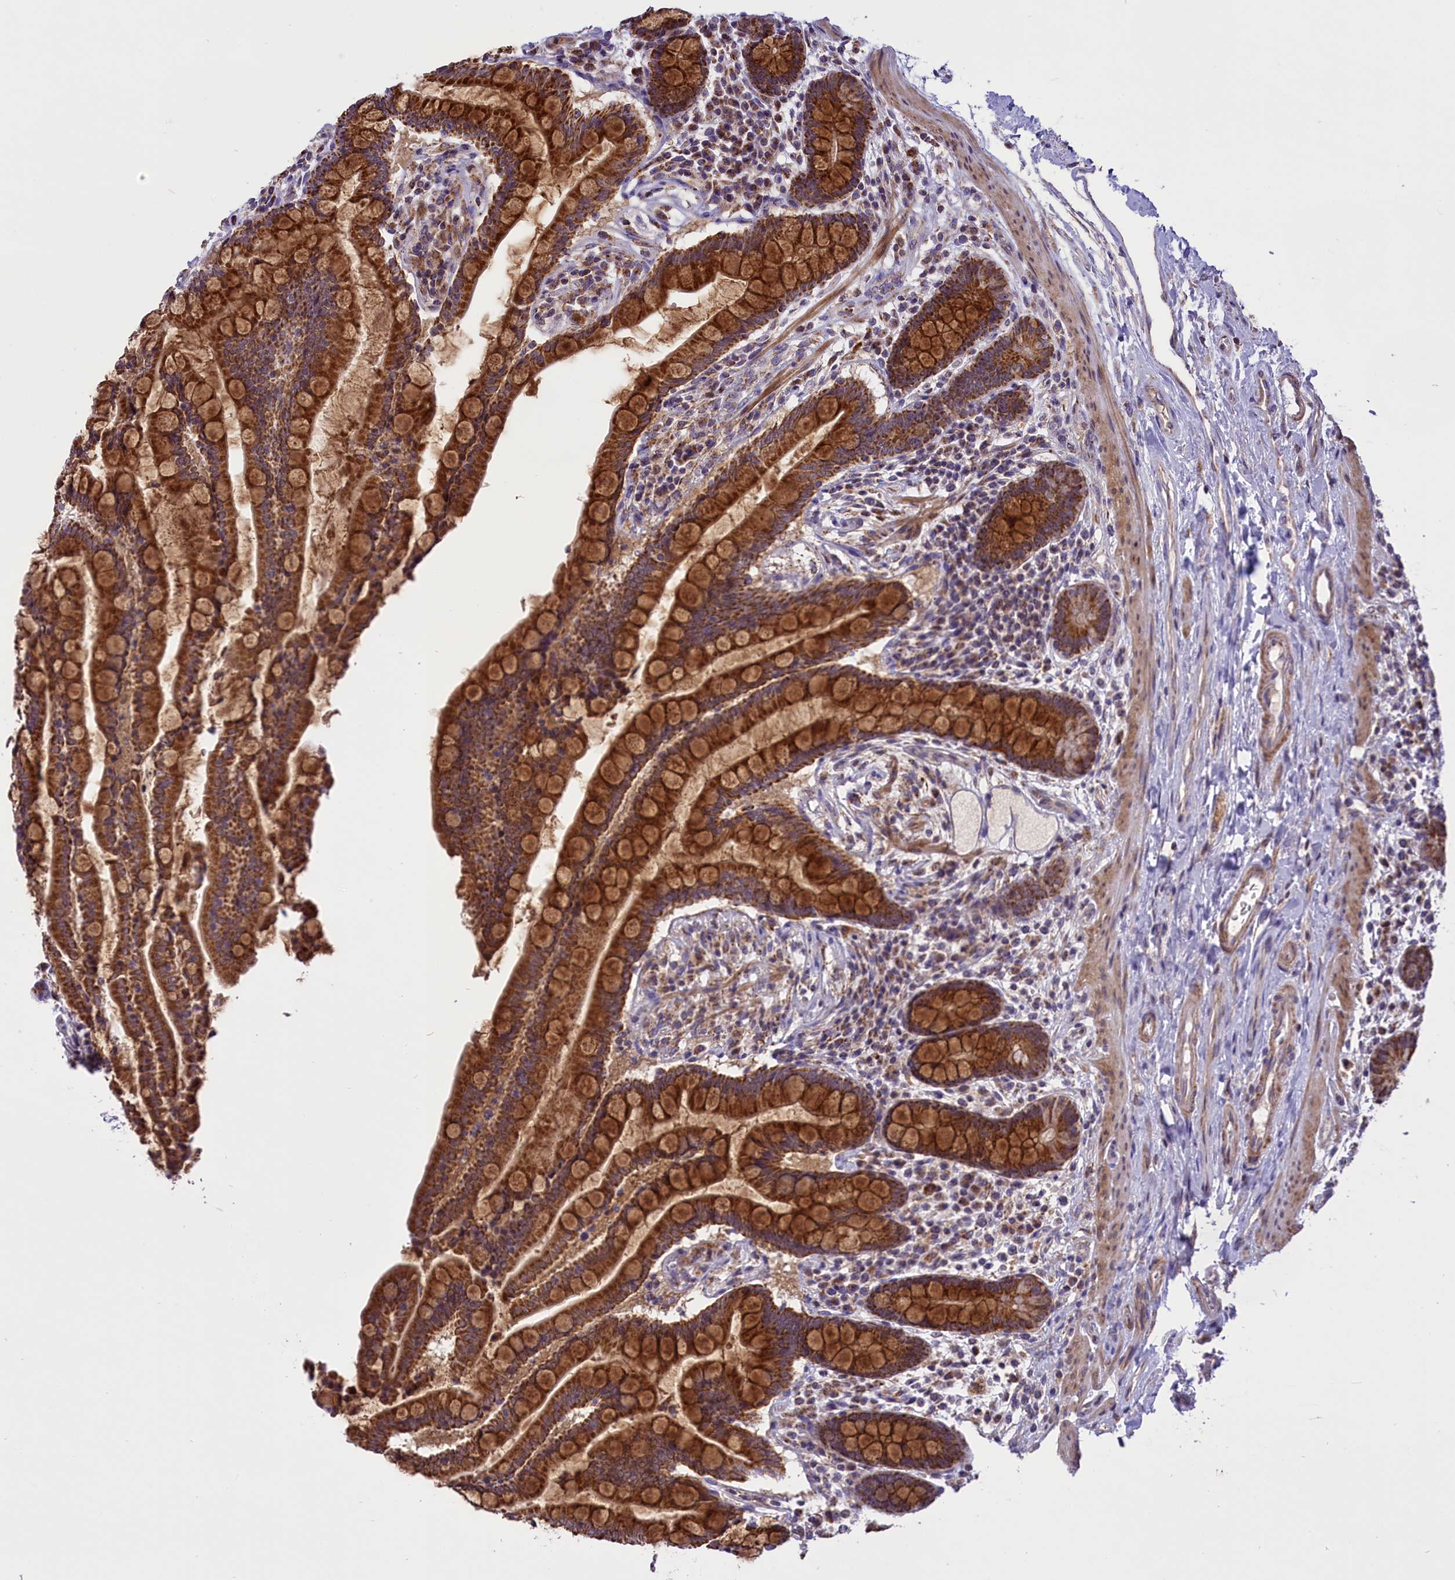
{"staining": {"intensity": "moderate", "quantity": "25%-75%", "location": "cytoplasmic/membranous"}, "tissue": "colon", "cell_type": "Endothelial cells", "image_type": "normal", "snomed": [{"axis": "morphology", "description": "Normal tissue, NOS"}, {"axis": "topography", "description": "Colon"}], "caption": "The micrograph exhibits a brown stain indicating the presence of a protein in the cytoplasmic/membranous of endothelial cells in colon. The staining was performed using DAB (3,3'-diaminobenzidine), with brown indicating positive protein expression. Nuclei are stained blue with hematoxylin.", "gene": "GLRX5", "patient": {"sex": "male", "age": 73}}